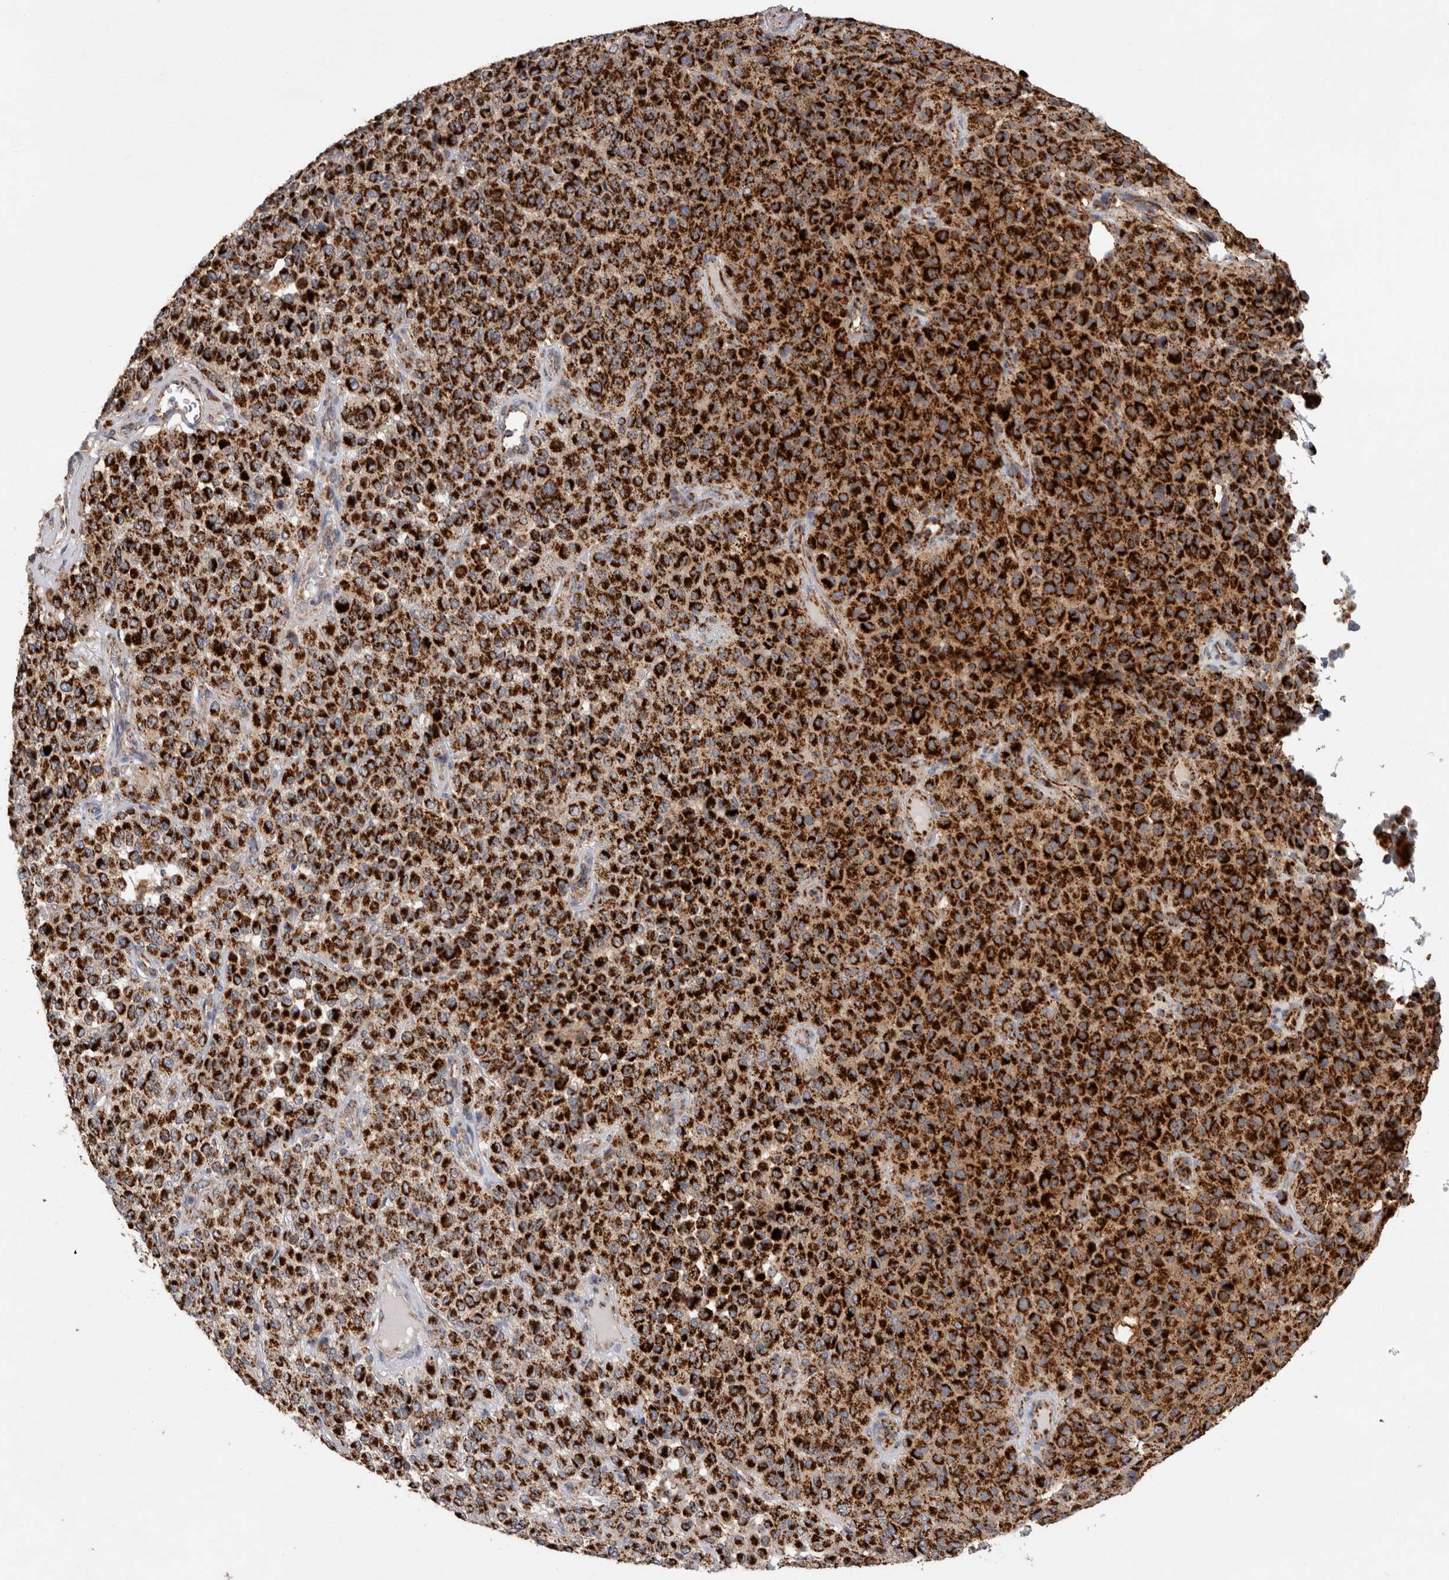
{"staining": {"intensity": "strong", "quantity": ">75%", "location": "cytoplasmic/membranous"}, "tissue": "melanoma", "cell_type": "Tumor cells", "image_type": "cancer", "snomed": [{"axis": "morphology", "description": "Malignant melanoma, Metastatic site"}, {"axis": "topography", "description": "Pancreas"}], "caption": "The image displays immunohistochemical staining of malignant melanoma (metastatic site). There is strong cytoplasmic/membranous expression is identified in approximately >75% of tumor cells.", "gene": "IARS2", "patient": {"sex": "female", "age": 30}}